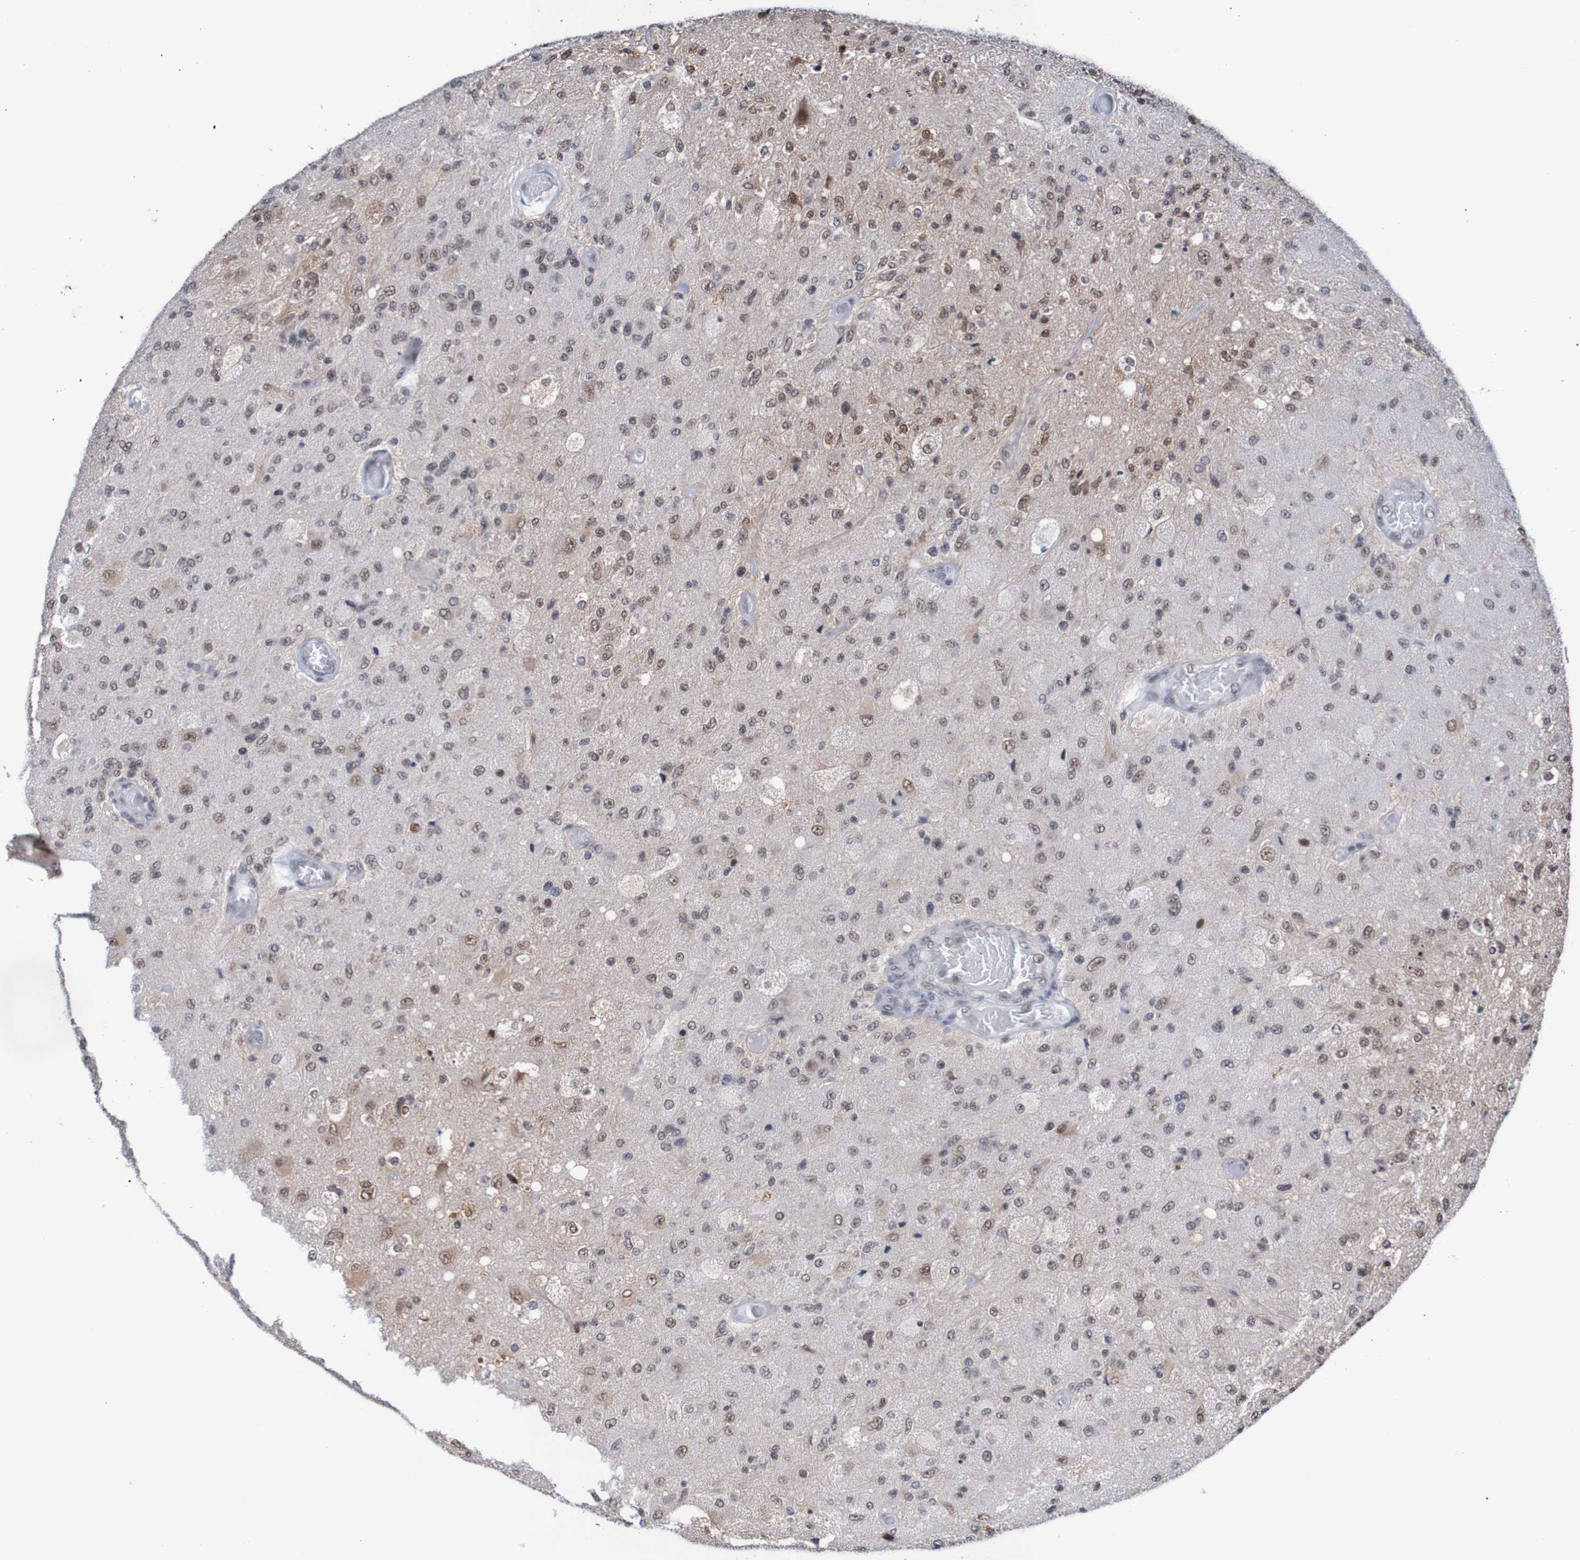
{"staining": {"intensity": "weak", "quantity": "25%-75%", "location": "nuclear"}, "tissue": "glioma", "cell_type": "Tumor cells", "image_type": "cancer", "snomed": [{"axis": "morphology", "description": "Normal tissue, NOS"}, {"axis": "morphology", "description": "Glioma, malignant, High grade"}, {"axis": "topography", "description": "Cerebral cortex"}], "caption": "An immunohistochemistry (IHC) image of neoplastic tissue is shown. Protein staining in brown shows weak nuclear positivity in malignant glioma (high-grade) within tumor cells.", "gene": "CDC5L", "patient": {"sex": "male", "age": 77}}